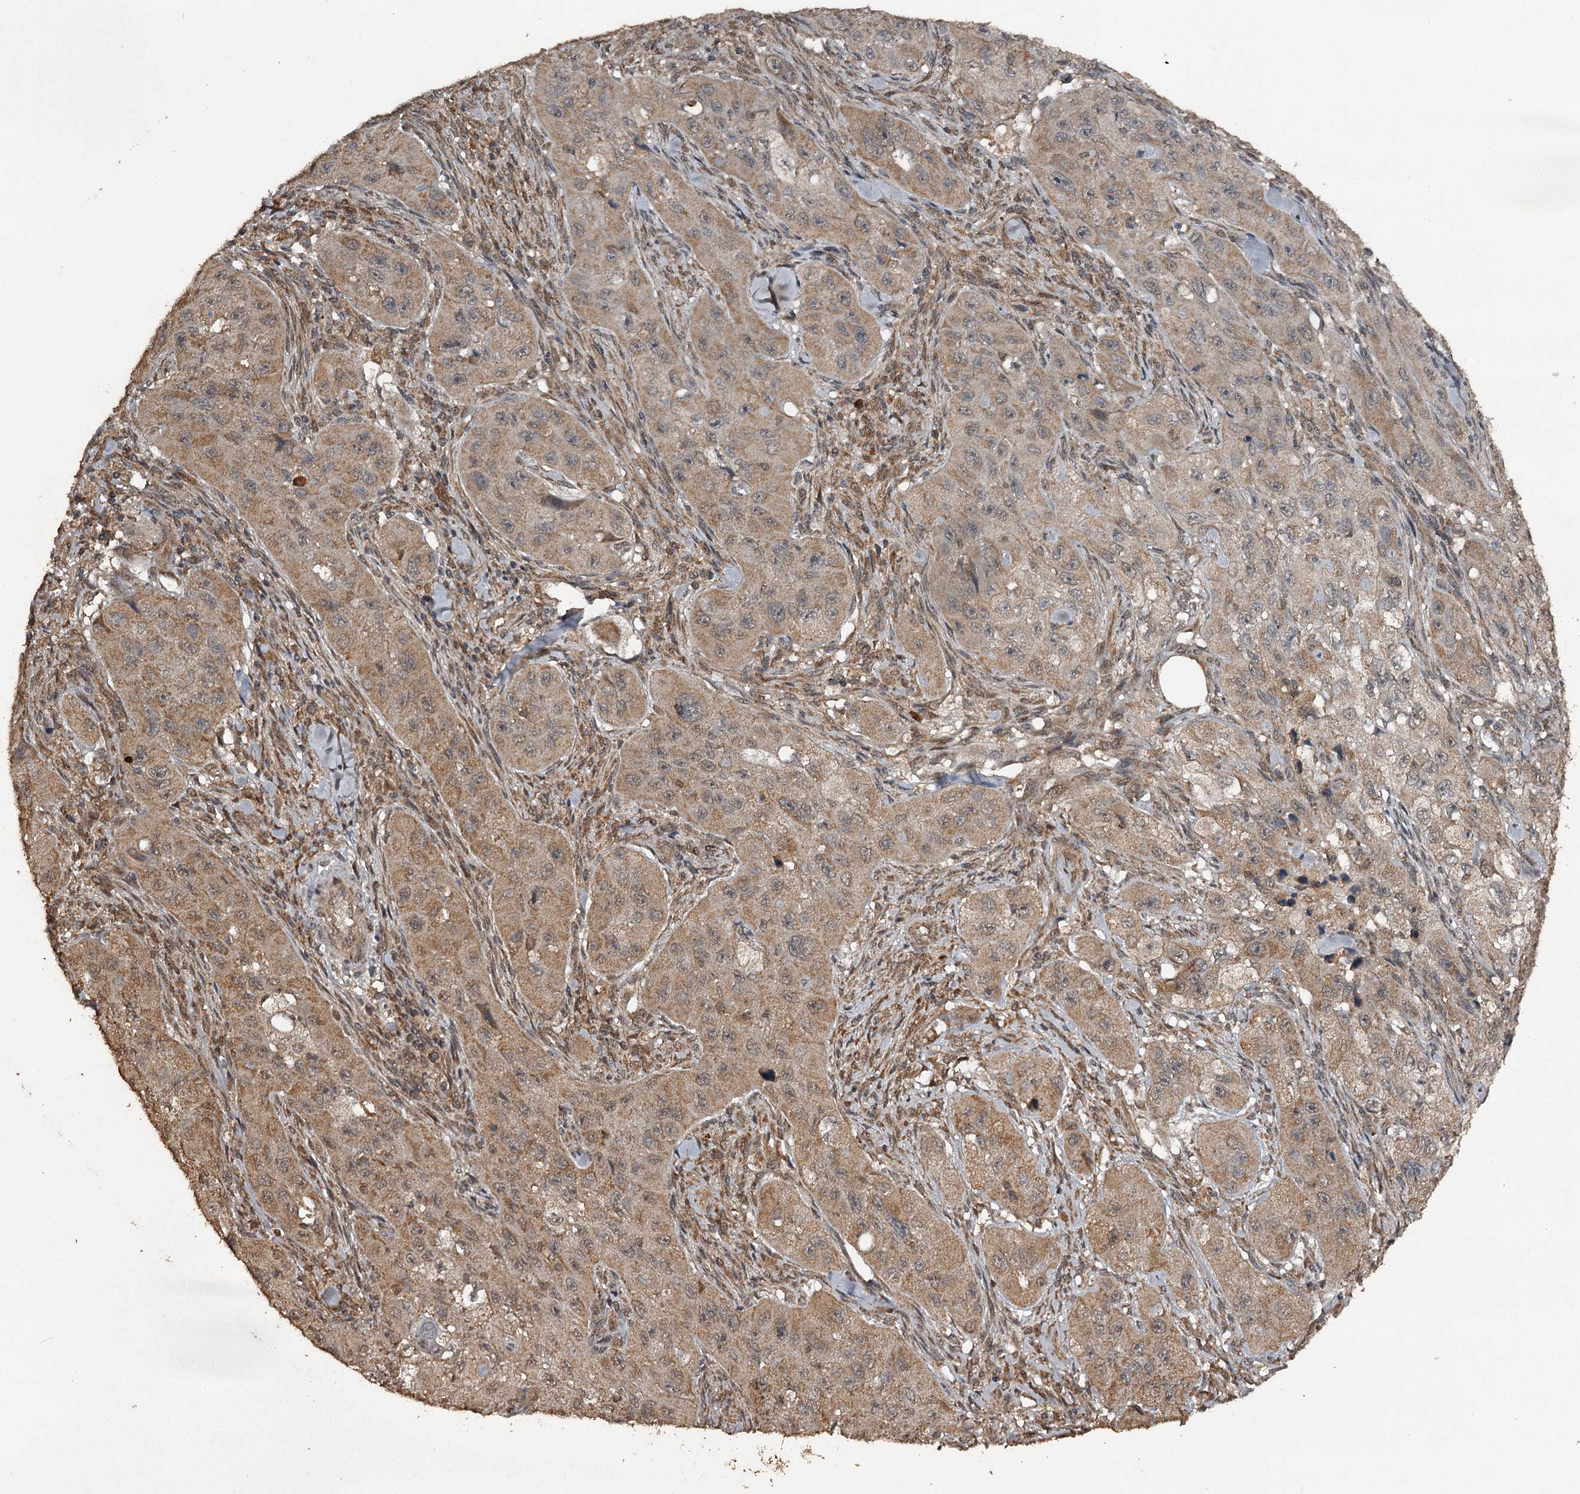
{"staining": {"intensity": "moderate", "quantity": ">75%", "location": "cytoplasmic/membranous,nuclear"}, "tissue": "skin cancer", "cell_type": "Tumor cells", "image_type": "cancer", "snomed": [{"axis": "morphology", "description": "Squamous cell carcinoma, NOS"}, {"axis": "topography", "description": "Skin"}, {"axis": "topography", "description": "Subcutis"}], "caption": "Protein positivity by IHC displays moderate cytoplasmic/membranous and nuclear staining in approximately >75% of tumor cells in skin squamous cell carcinoma. The protein of interest is stained brown, and the nuclei are stained in blue (DAB (3,3'-diaminobenzidine) IHC with brightfield microscopy, high magnification).", "gene": "WIPI1", "patient": {"sex": "male", "age": 73}}